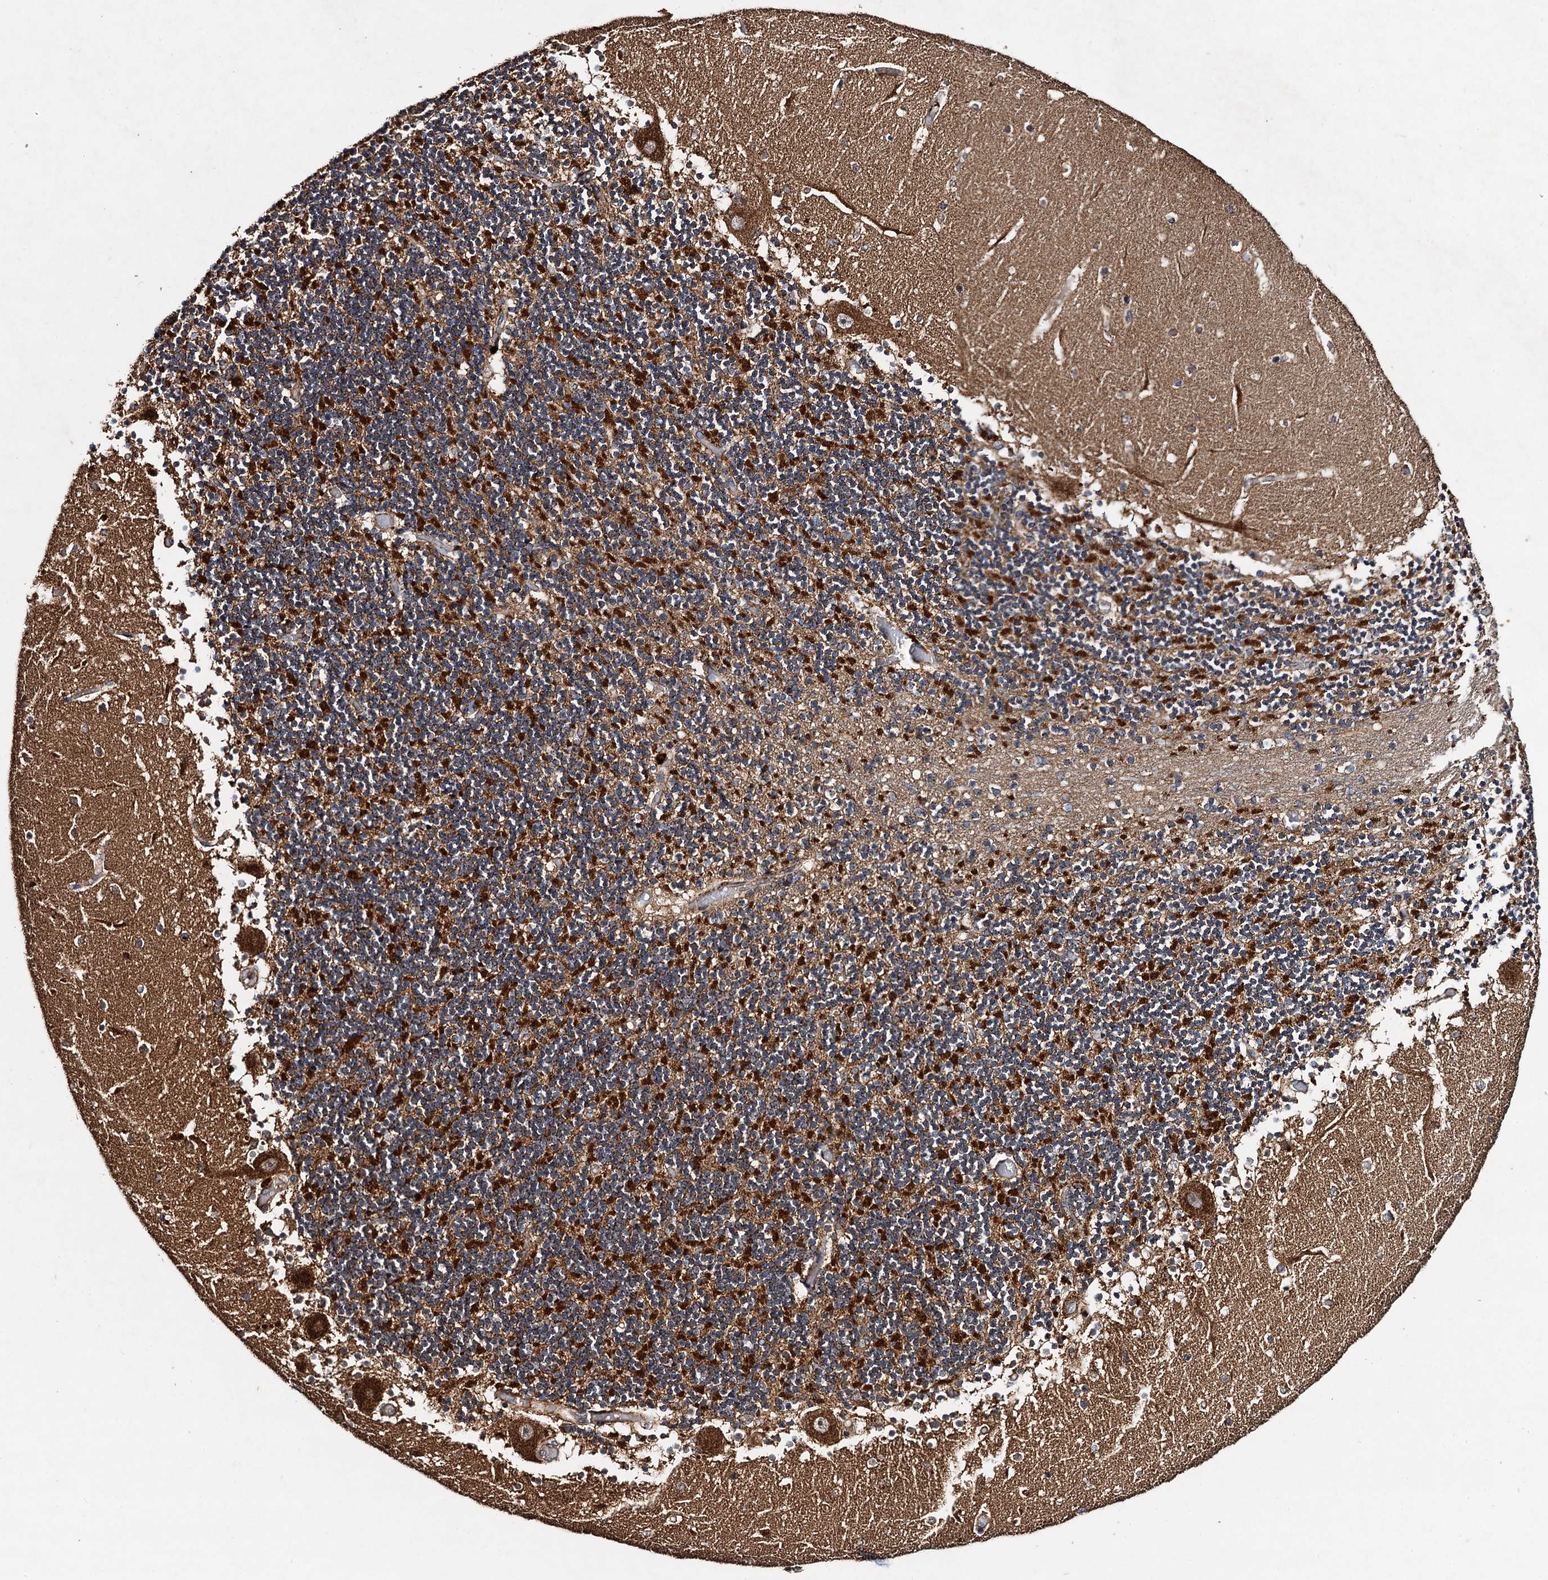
{"staining": {"intensity": "strong", "quantity": ">75%", "location": "cytoplasmic/membranous"}, "tissue": "cerebellum", "cell_type": "Cells in granular layer", "image_type": "normal", "snomed": [{"axis": "morphology", "description": "Normal tissue, NOS"}, {"axis": "topography", "description": "Cerebellum"}], "caption": "Cerebellum stained for a protein (brown) reveals strong cytoplasmic/membranous positive staining in about >75% of cells in granular layer.", "gene": "NDUFA13", "patient": {"sex": "female", "age": 28}}